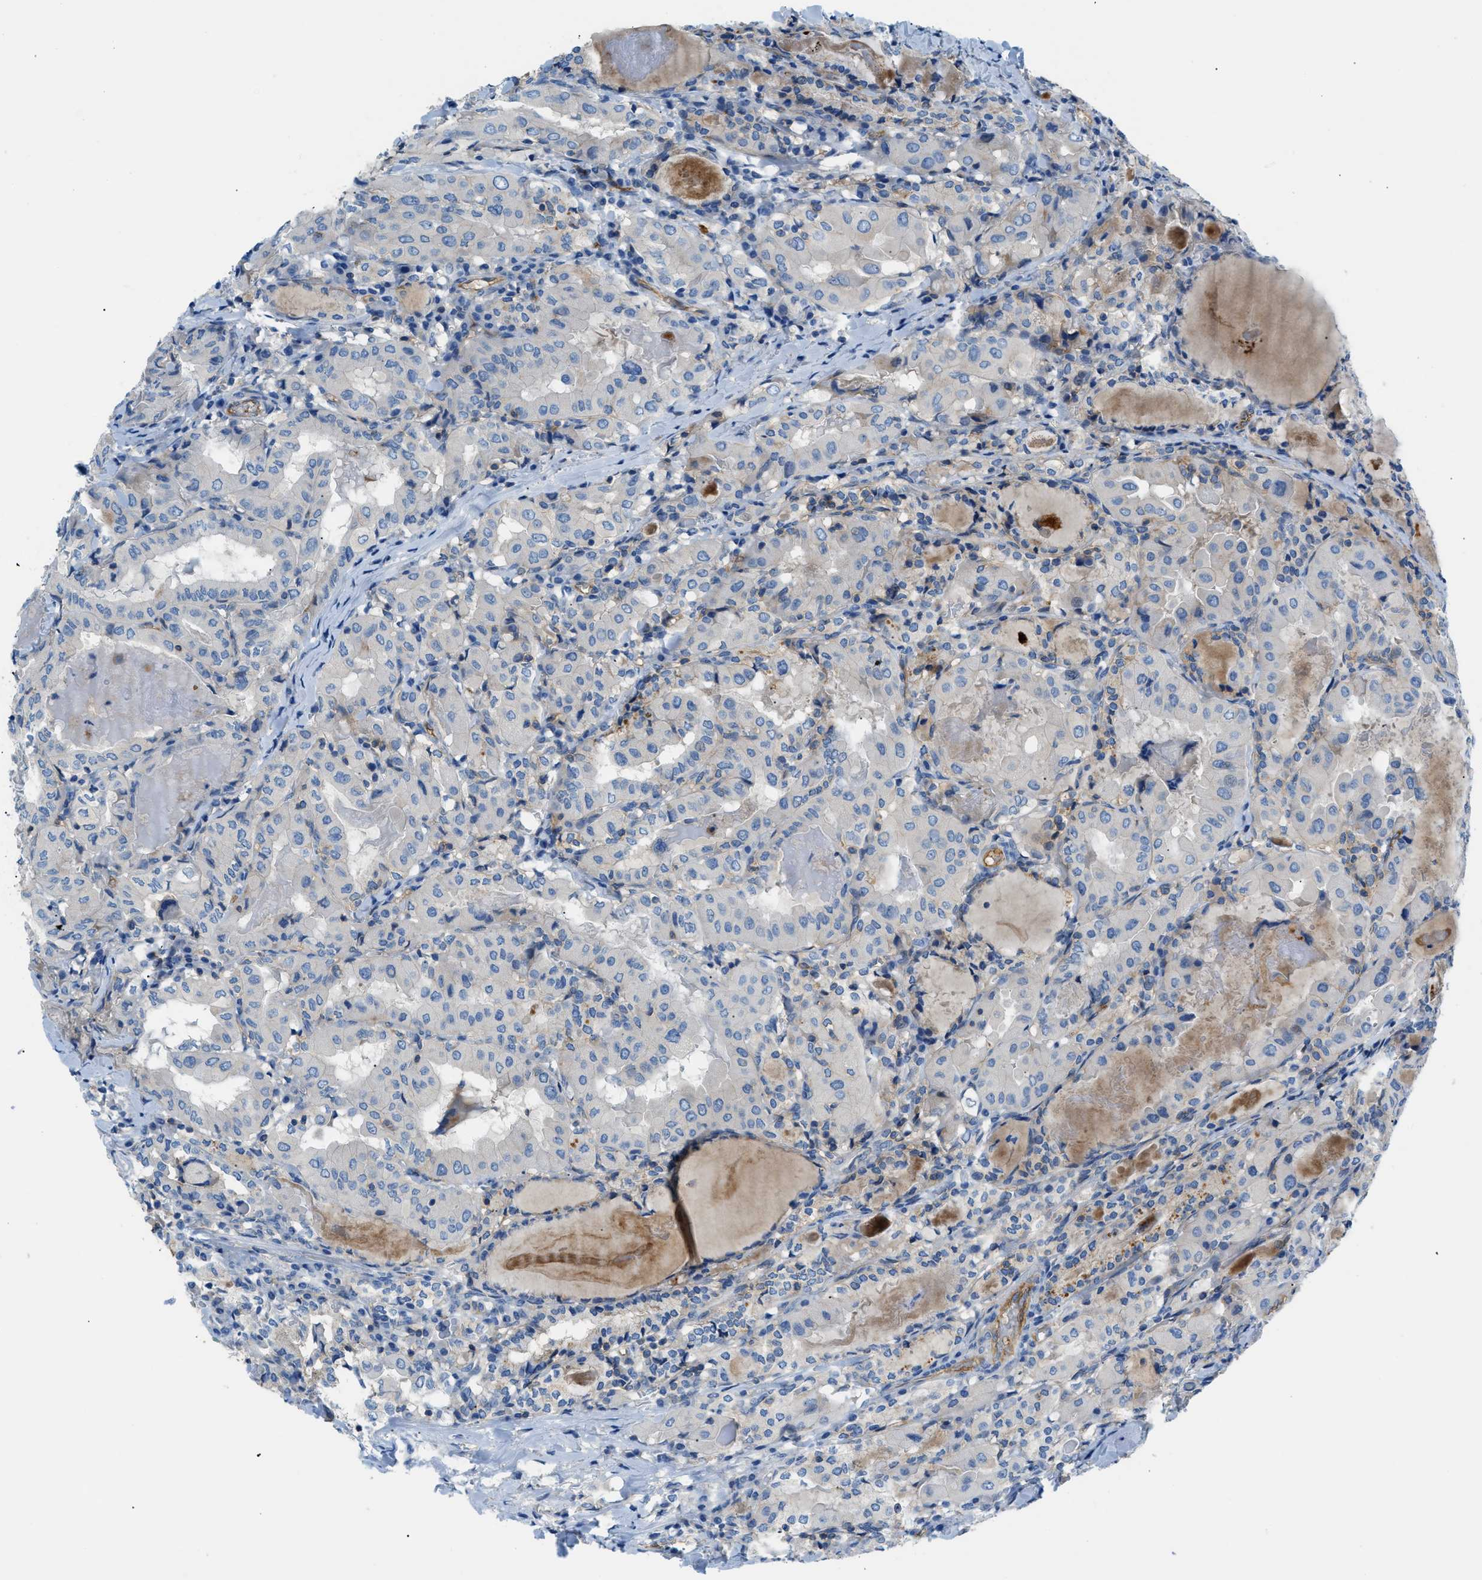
{"staining": {"intensity": "negative", "quantity": "none", "location": "none"}, "tissue": "thyroid cancer", "cell_type": "Tumor cells", "image_type": "cancer", "snomed": [{"axis": "morphology", "description": "Papillary adenocarcinoma, NOS"}, {"axis": "topography", "description": "Thyroid gland"}], "caption": "Protein analysis of papillary adenocarcinoma (thyroid) displays no significant staining in tumor cells. (IHC, brightfield microscopy, high magnification).", "gene": "ORAI1", "patient": {"sex": "female", "age": 42}}